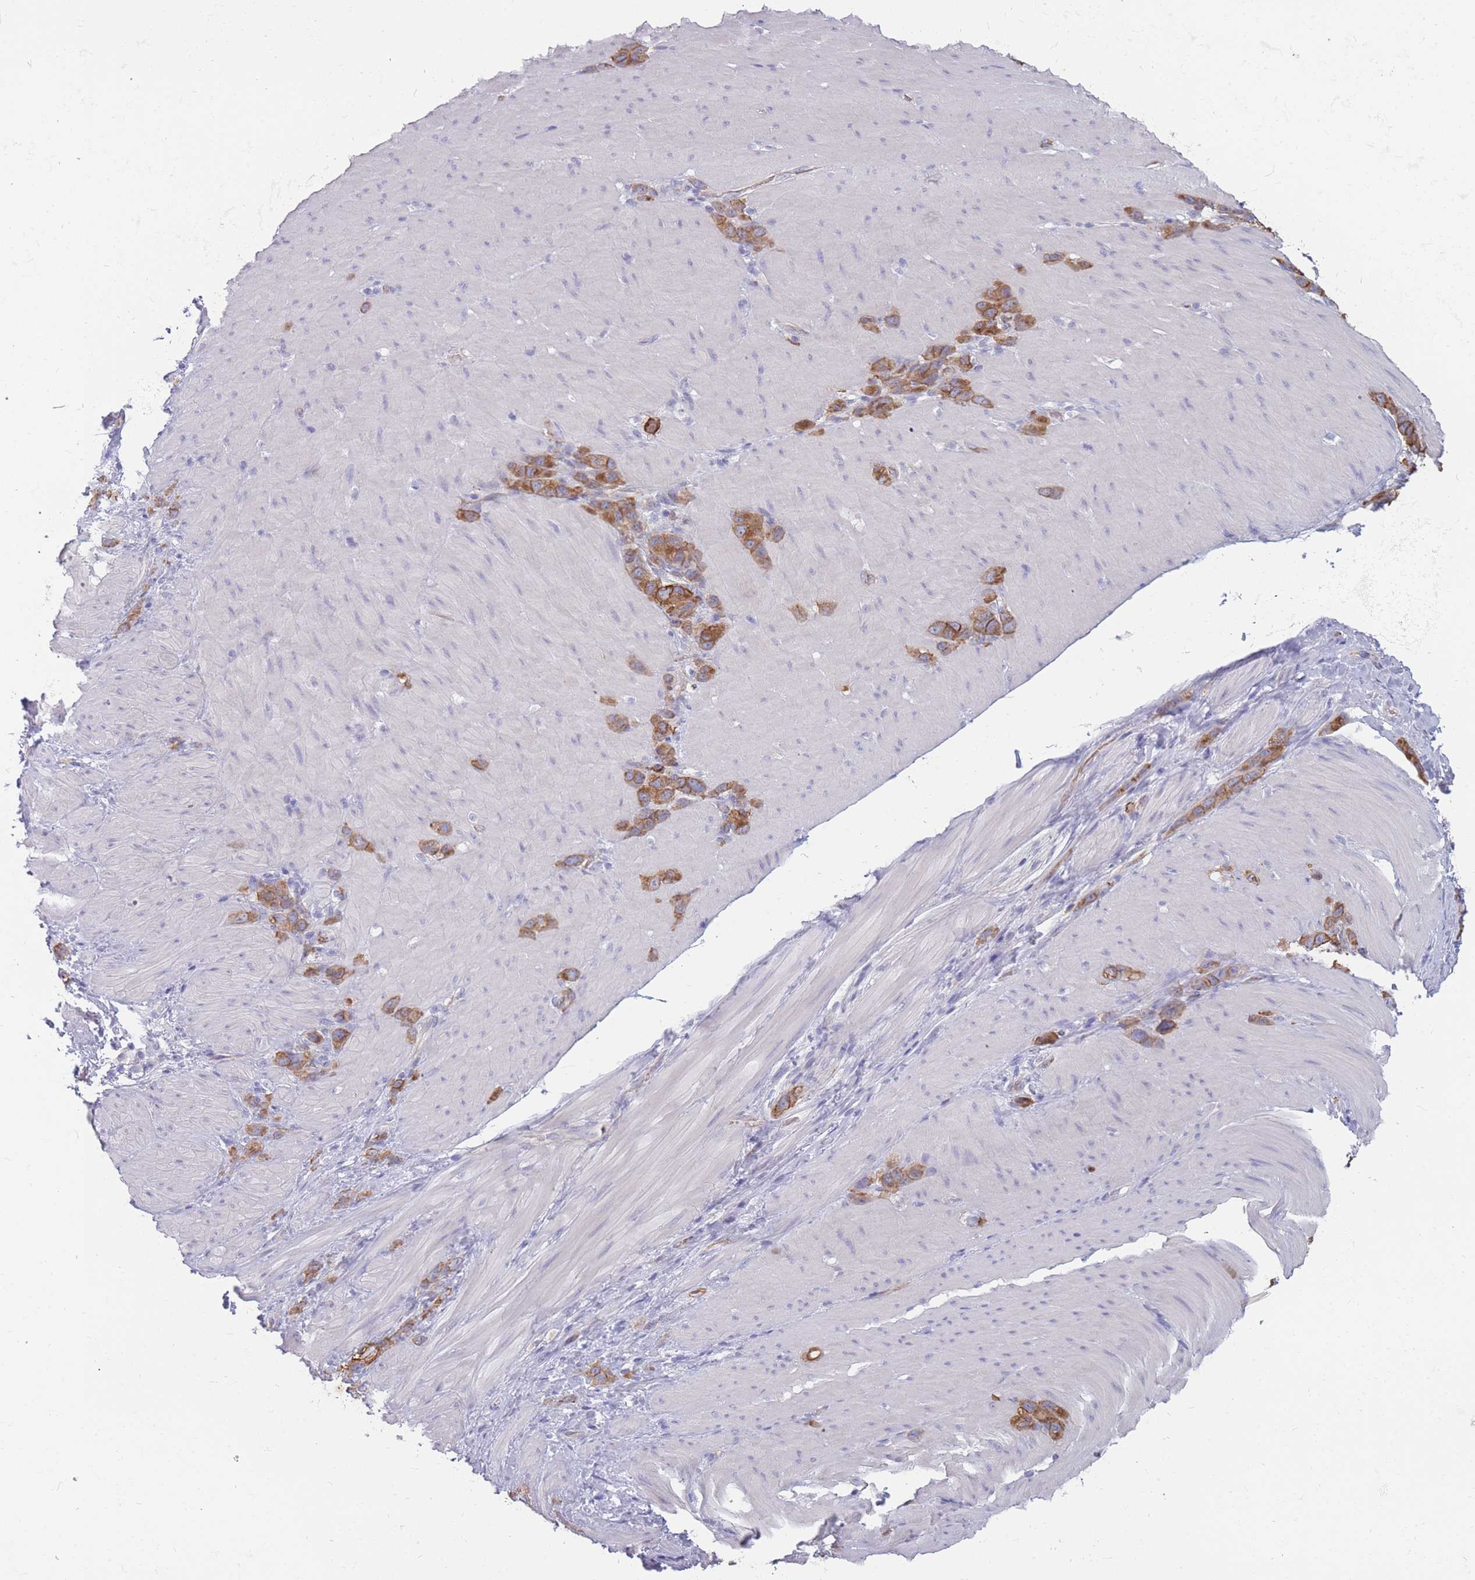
{"staining": {"intensity": "strong", "quantity": ">75%", "location": "cytoplasmic/membranous"}, "tissue": "stomach cancer", "cell_type": "Tumor cells", "image_type": "cancer", "snomed": [{"axis": "morphology", "description": "Adenocarcinoma, NOS"}, {"axis": "topography", "description": "Stomach"}], "caption": "Brown immunohistochemical staining in human stomach adenocarcinoma displays strong cytoplasmic/membranous staining in about >75% of tumor cells.", "gene": "GNA11", "patient": {"sex": "female", "age": 65}}